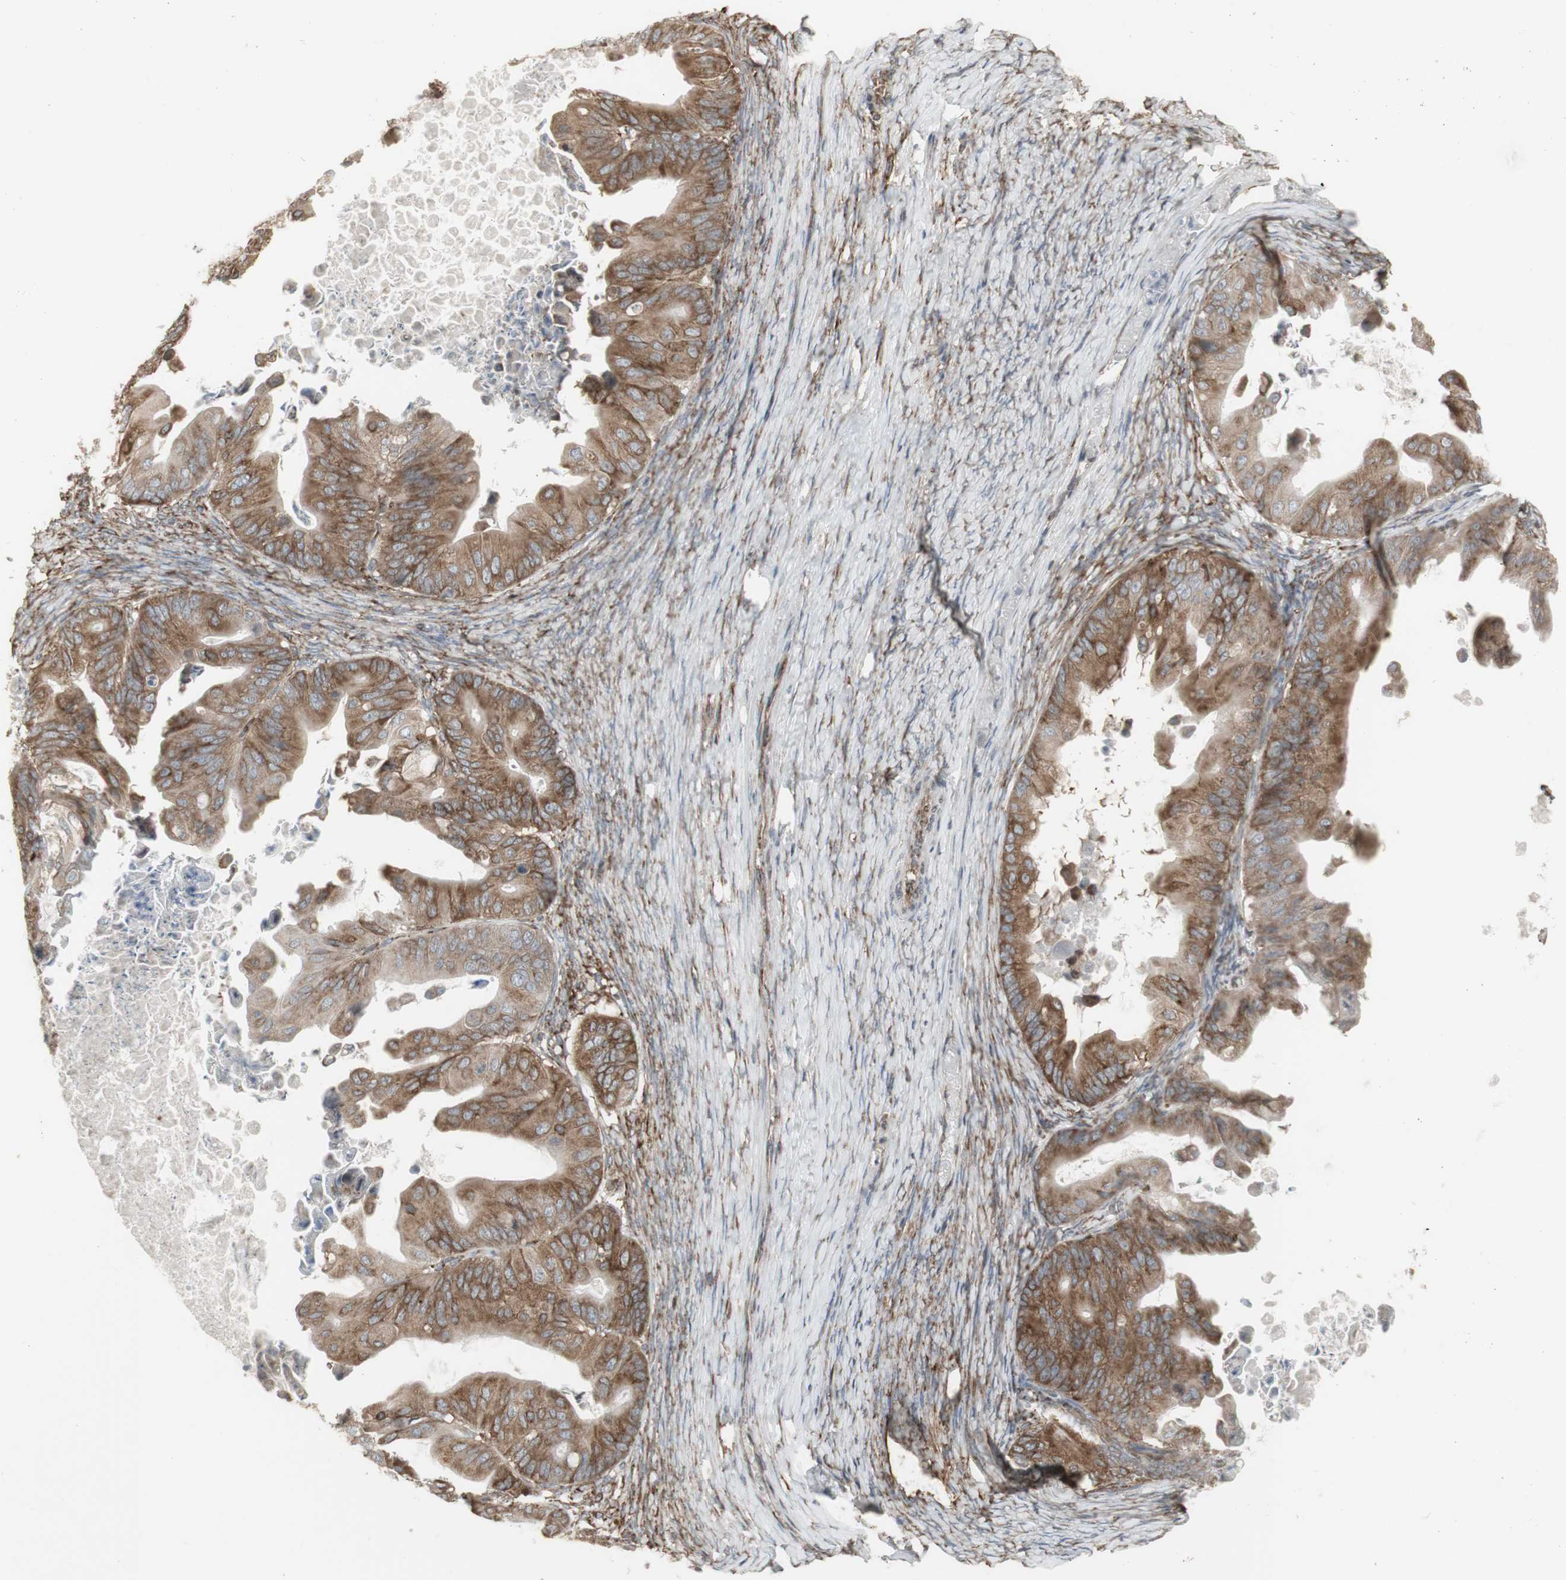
{"staining": {"intensity": "moderate", "quantity": ">75%", "location": "cytoplasmic/membranous"}, "tissue": "ovarian cancer", "cell_type": "Tumor cells", "image_type": "cancer", "snomed": [{"axis": "morphology", "description": "Cystadenocarcinoma, mucinous, NOS"}, {"axis": "topography", "description": "Ovary"}], "caption": "A histopathology image showing moderate cytoplasmic/membranous expression in approximately >75% of tumor cells in ovarian cancer, as visualized by brown immunohistochemical staining.", "gene": "FKBP3", "patient": {"sex": "female", "age": 37}}